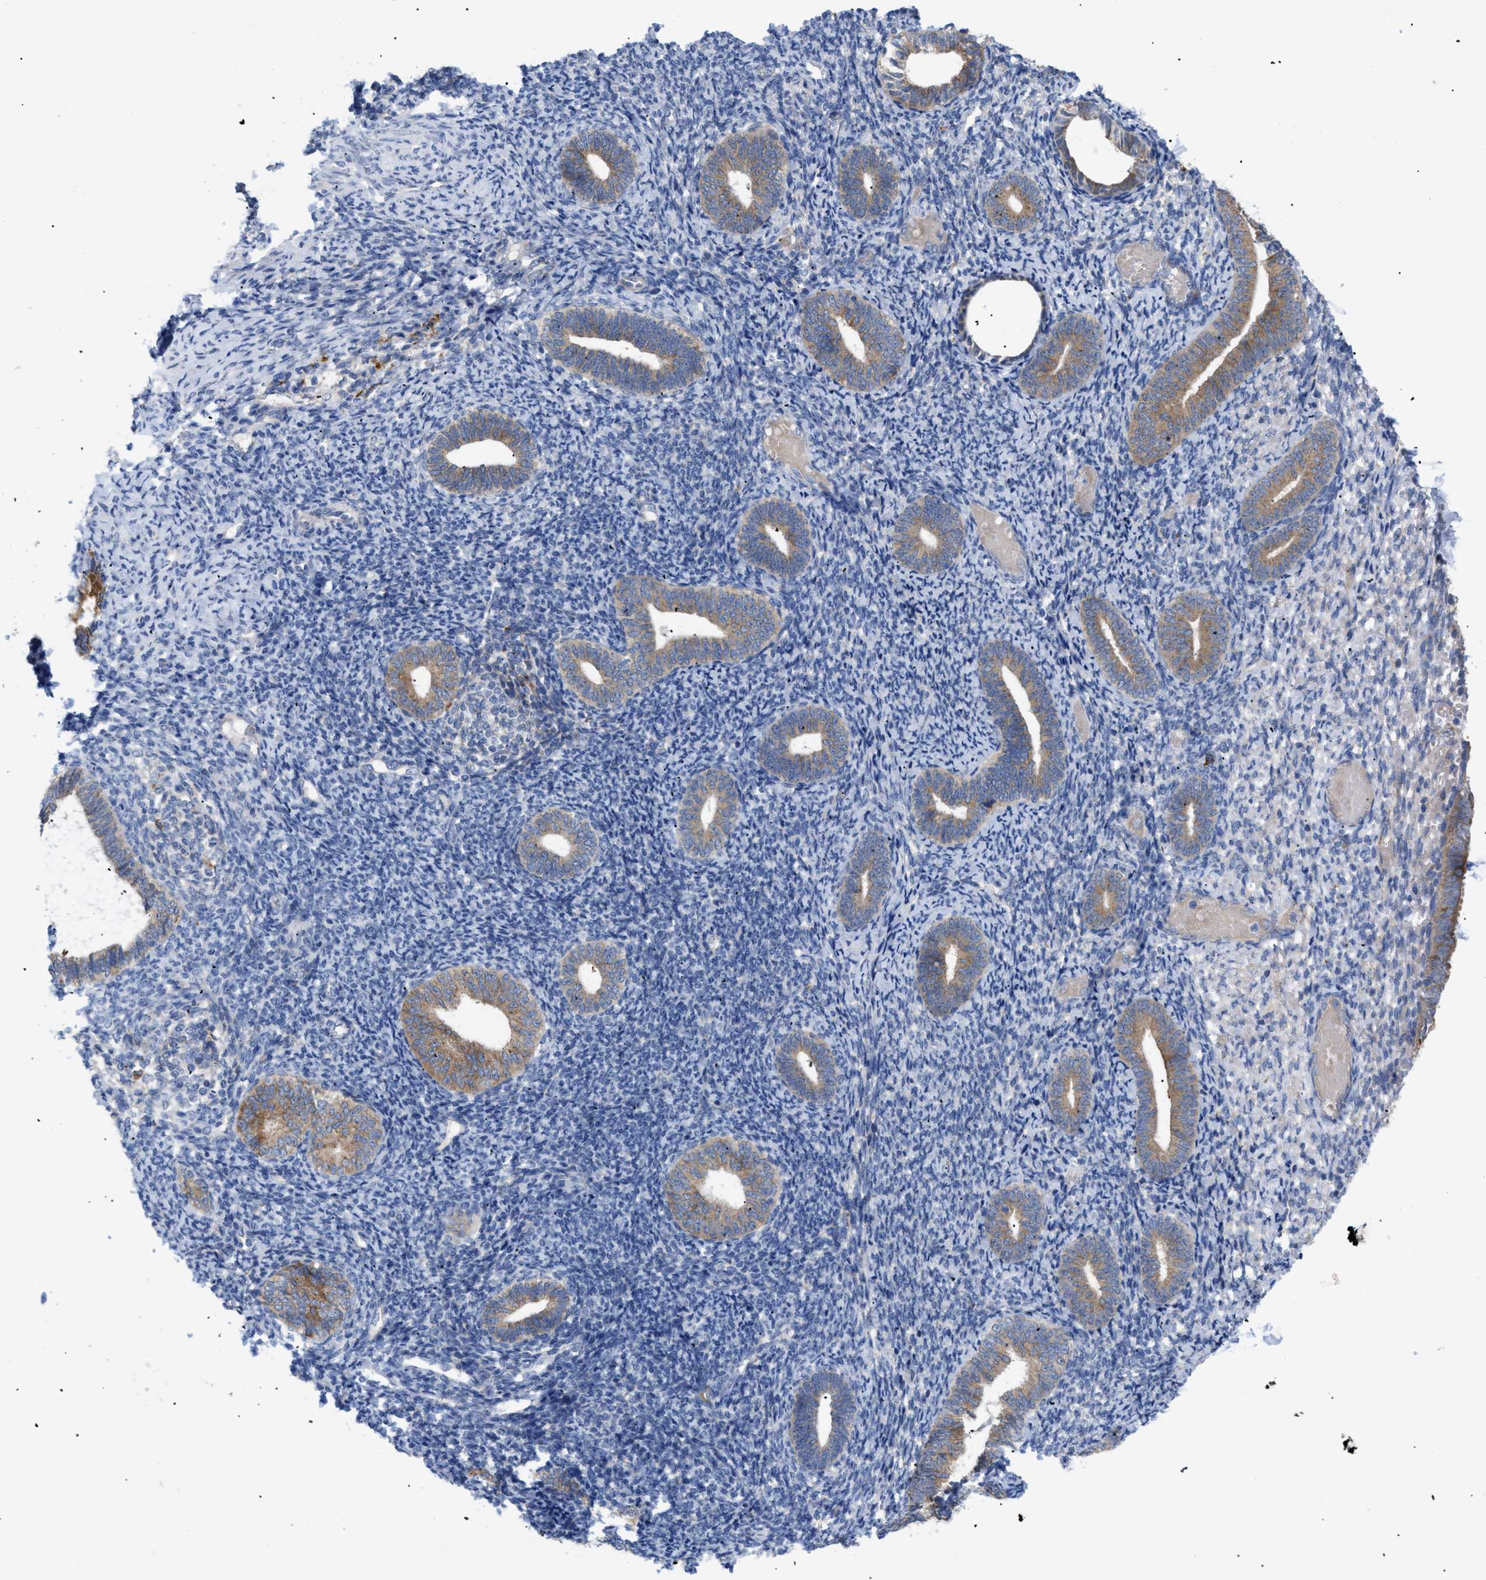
{"staining": {"intensity": "negative", "quantity": "none", "location": "none"}, "tissue": "endometrium", "cell_type": "Cells in endometrial stroma", "image_type": "normal", "snomed": [{"axis": "morphology", "description": "Normal tissue, NOS"}, {"axis": "topography", "description": "Endometrium"}], "caption": "This image is of normal endometrium stained with immunohistochemistry to label a protein in brown with the nuclei are counter-stained blue. There is no positivity in cells in endometrial stroma.", "gene": "SLC50A1", "patient": {"sex": "female", "age": 66}}